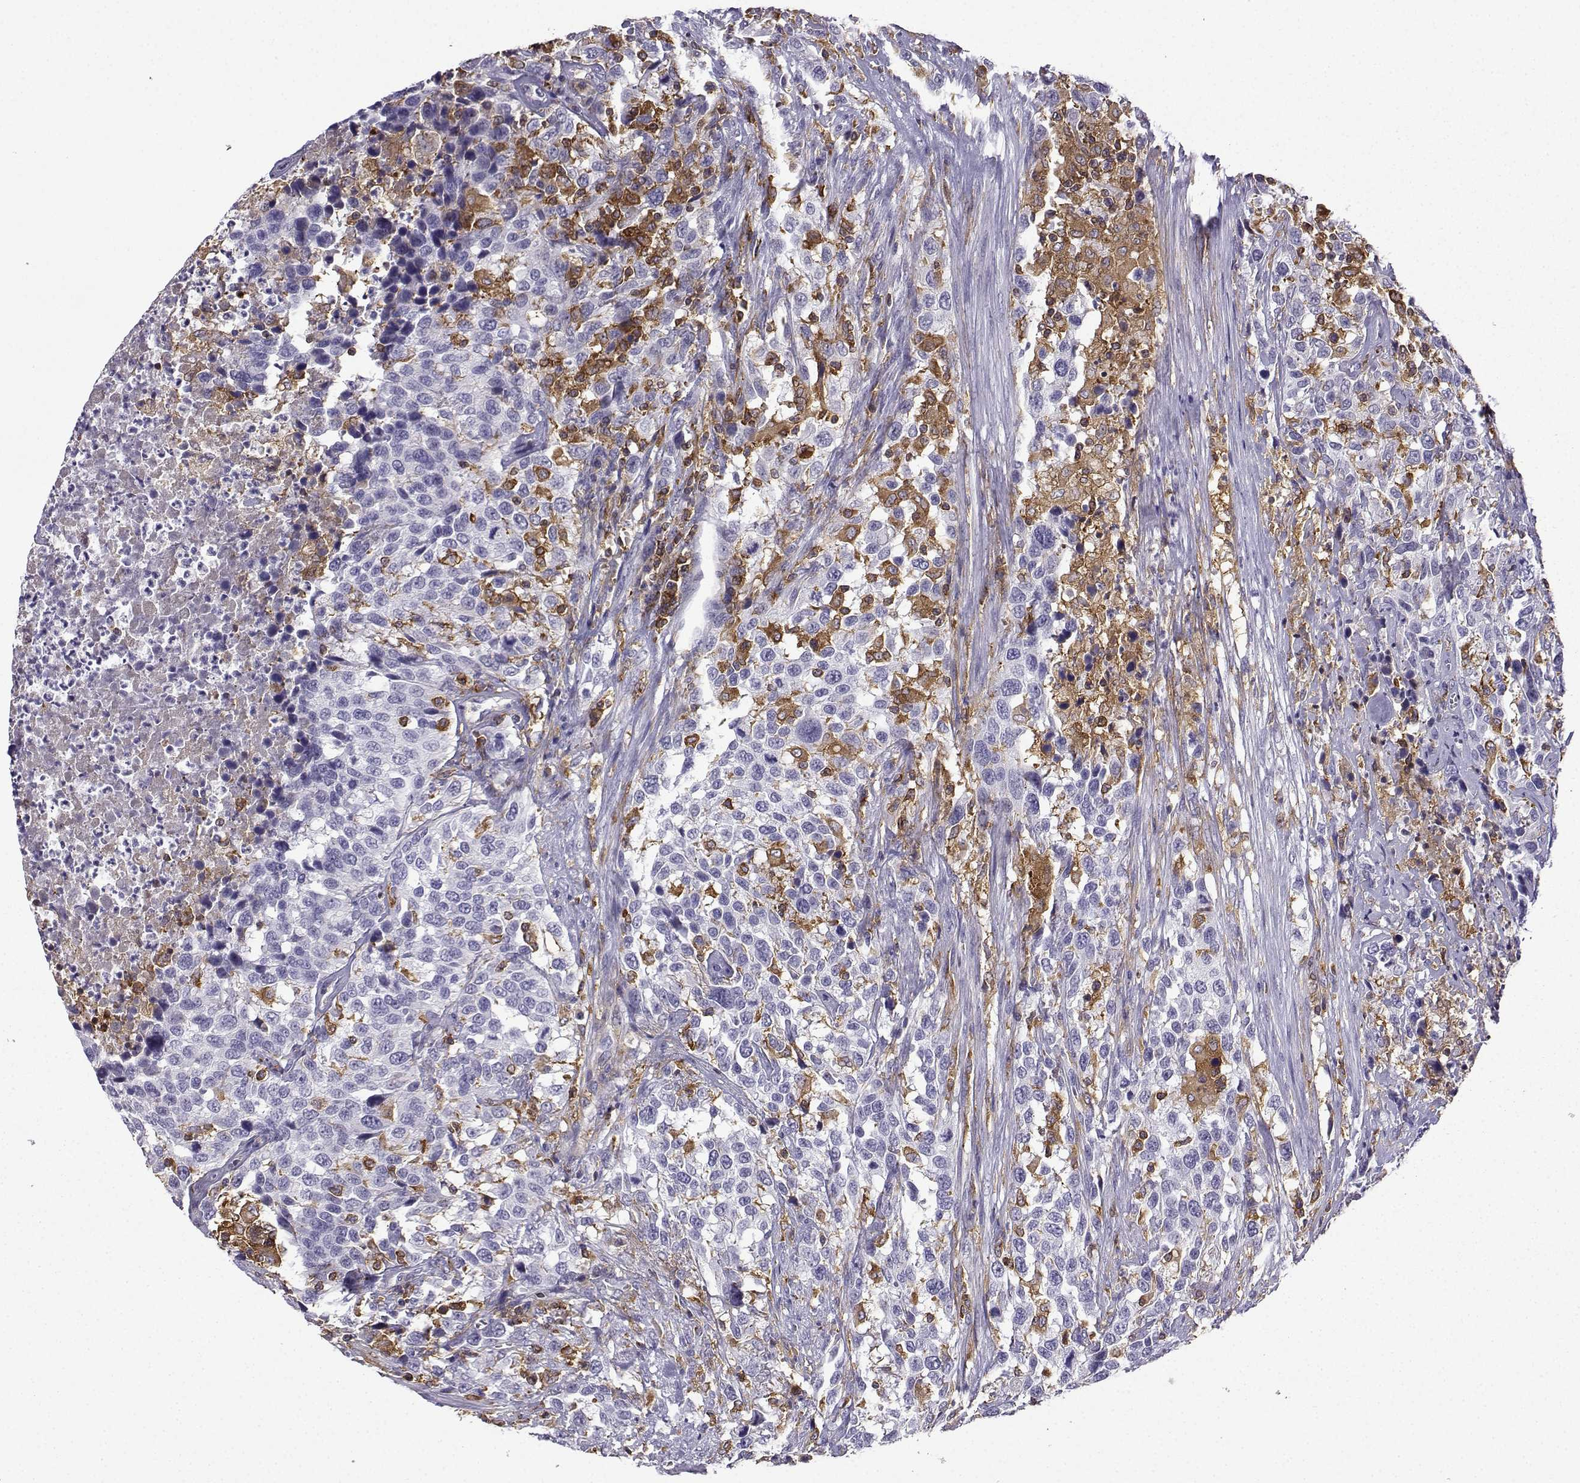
{"staining": {"intensity": "negative", "quantity": "none", "location": "none"}, "tissue": "urothelial cancer", "cell_type": "Tumor cells", "image_type": "cancer", "snomed": [{"axis": "morphology", "description": "Urothelial carcinoma, NOS"}, {"axis": "morphology", "description": "Urothelial carcinoma, High grade"}, {"axis": "topography", "description": "Urinary bladder"}], "caption": "Immunohistochemical staining of transitional cell carcinoma demonstrates no significant positivity in tumor cells.", "gene": "DOCK10", "patient": {"sex": "female", "age": 64}}